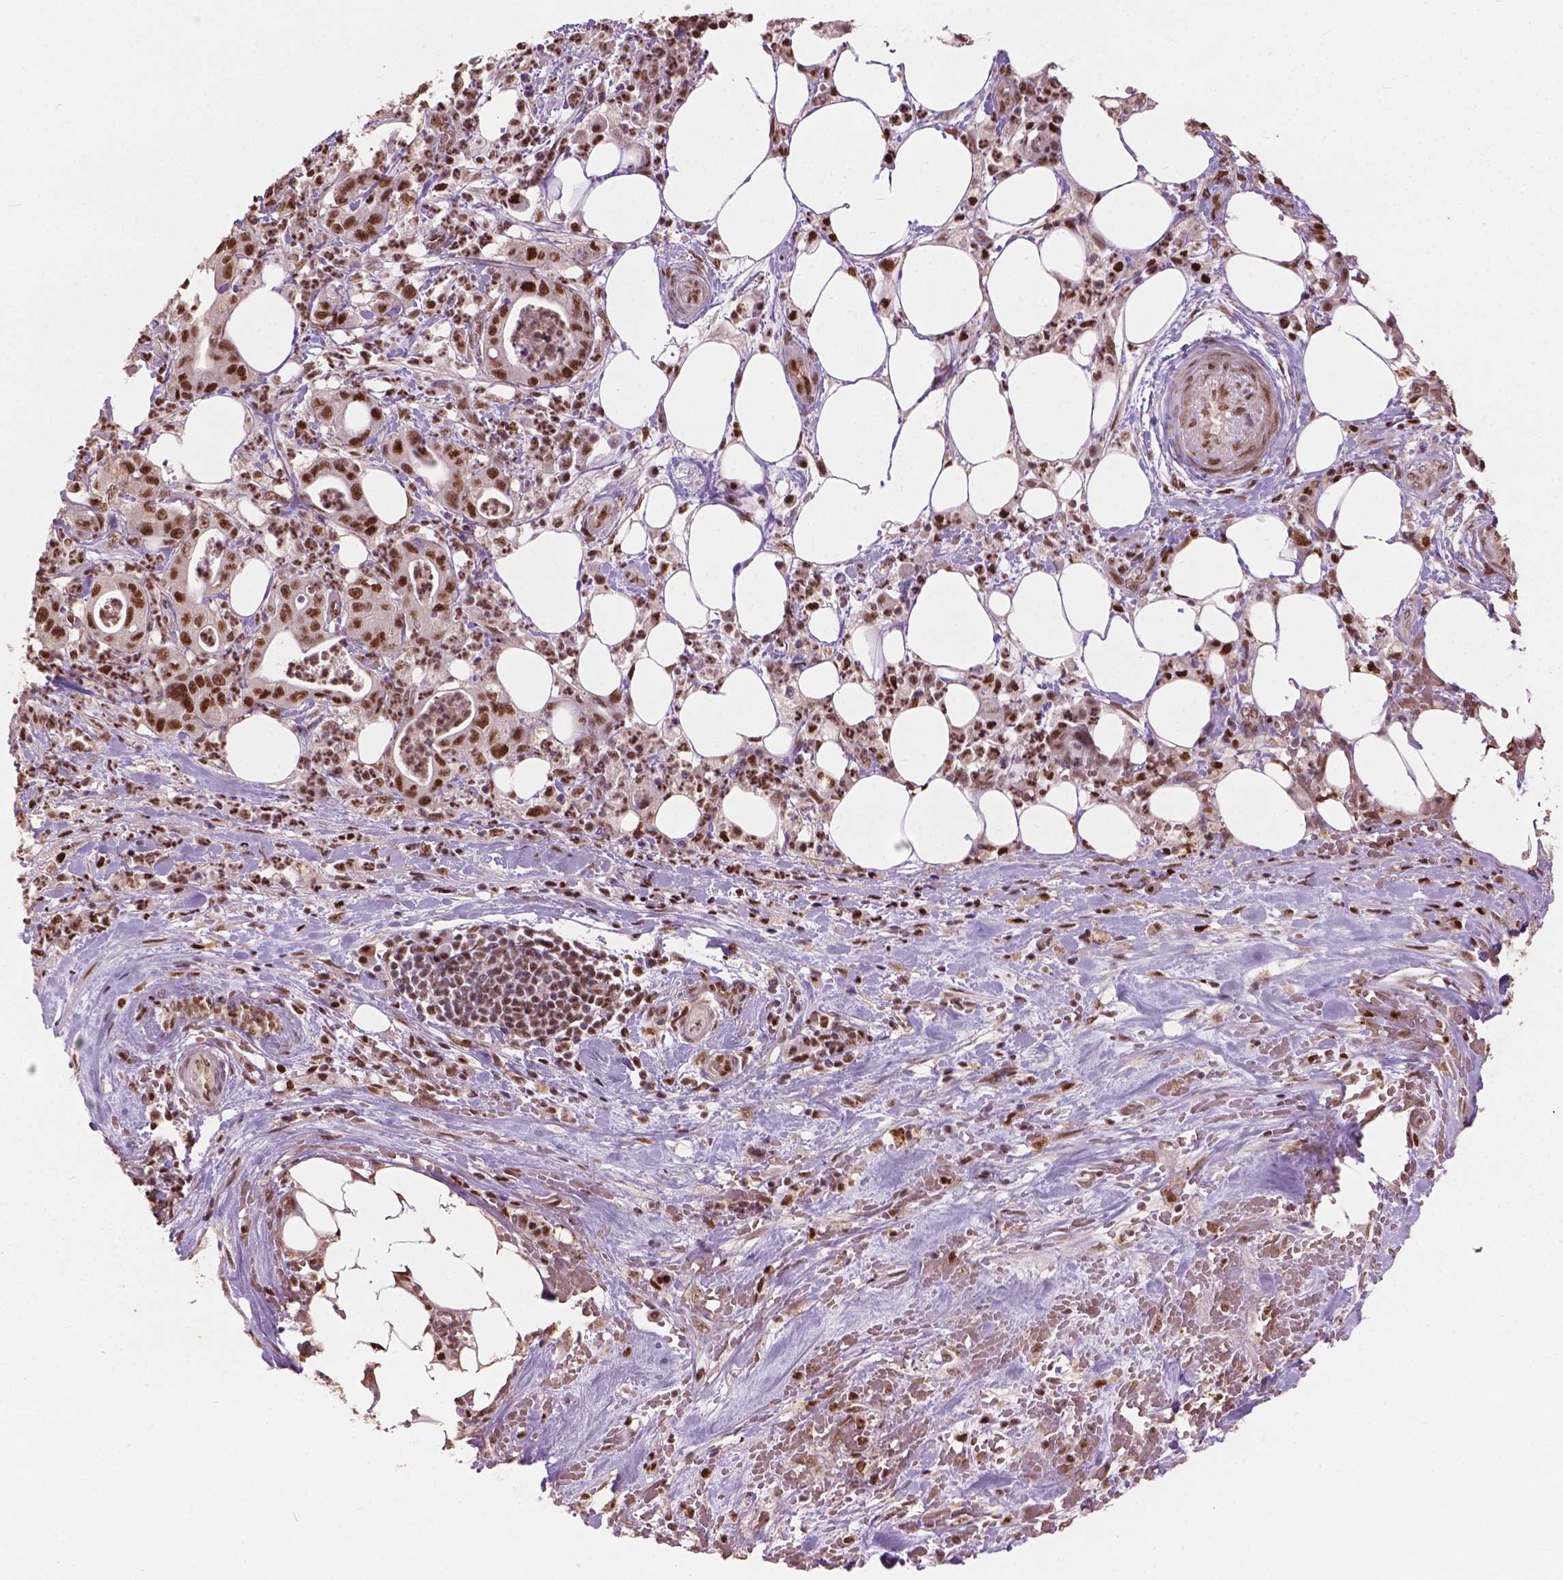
{"staining": {"intensity": "strong", "quantity": ">75%", "location": "nuclear"}, "tissue": "pancreatic cancer", "cell_type": "Tumor cells", "image_type": "cancer", "snomed": [{"axis": "morphology", "description": "Adenocarcinoma, NOS"}, {"axis": "topography", "description": "Pancreas"}], "caption": "Brown immunohistochemical staining in pancreatic cancer shows strong nuclear positivity in approximately >75% of tumor cells. (brown staining indicates protein expression, while blue staining denotes nuclei).", "gene": "ANP32B", "patient": {"sex": "male", "age": 71}}